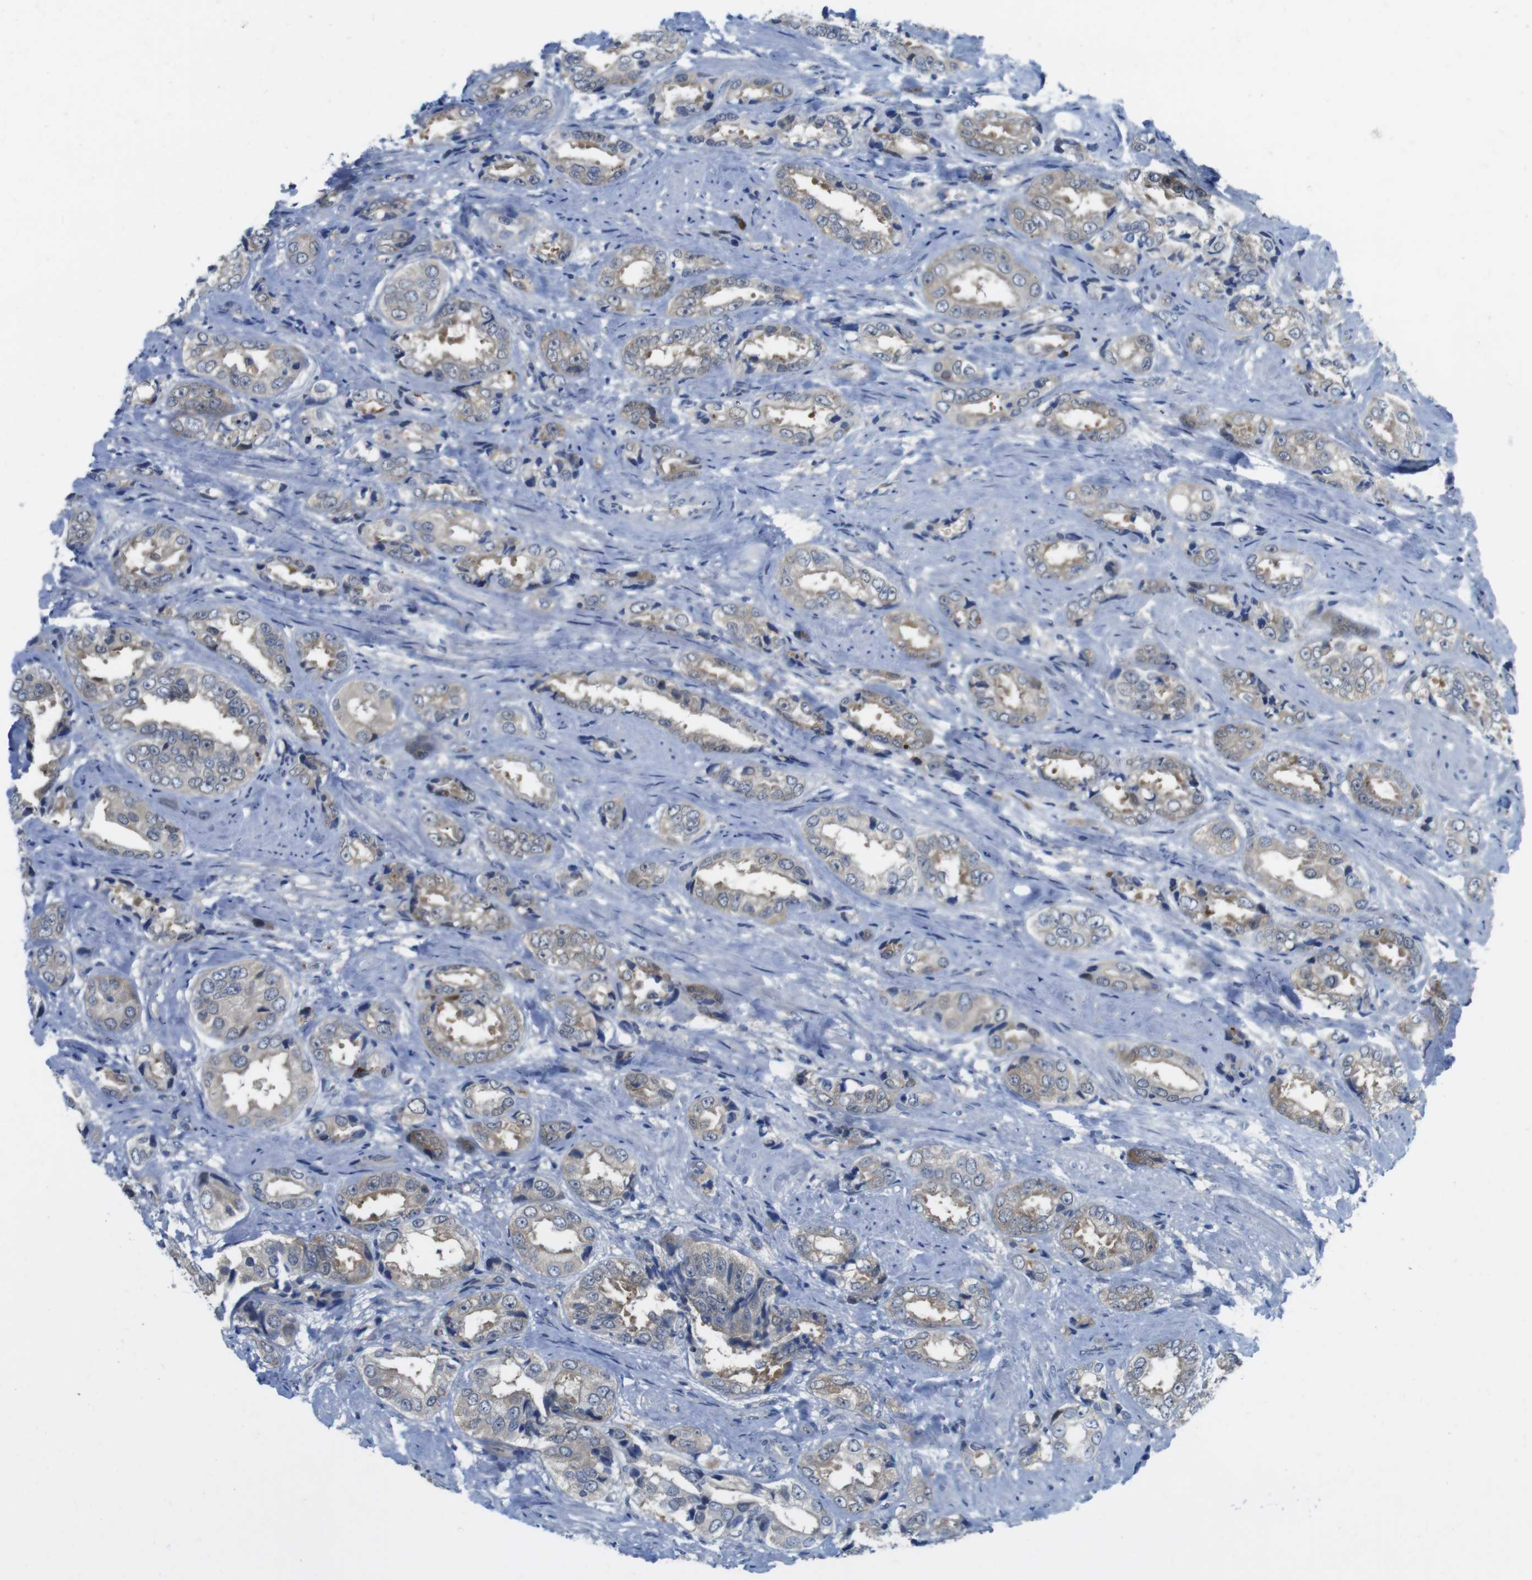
{"staining": {"intensity": "weak", "quantity": ">75%", "location": "cytoplasmic/membranous"}, "tissue": "prostate cancer", "cell_type": "Tumor cells", "image_type": "cancer", "snomed": [{"axis": "morphology", "description": "Adenocarcinoma, High grade"}, {"axis": "topography", "description": "Prostate"}], "caption": "Immunohistochemistry photomicrograph of neoplastic tissue: human prostate cancer stained using immunohistochemistry demonstrates low levels of weak protein expression localized specifically in the cytoplasmic/membranous of tumor cells, appearing as a cytoplasmic/membranous brown color.", "gene": "CASP2", "patient": {"sex": "male", "age": 61}}